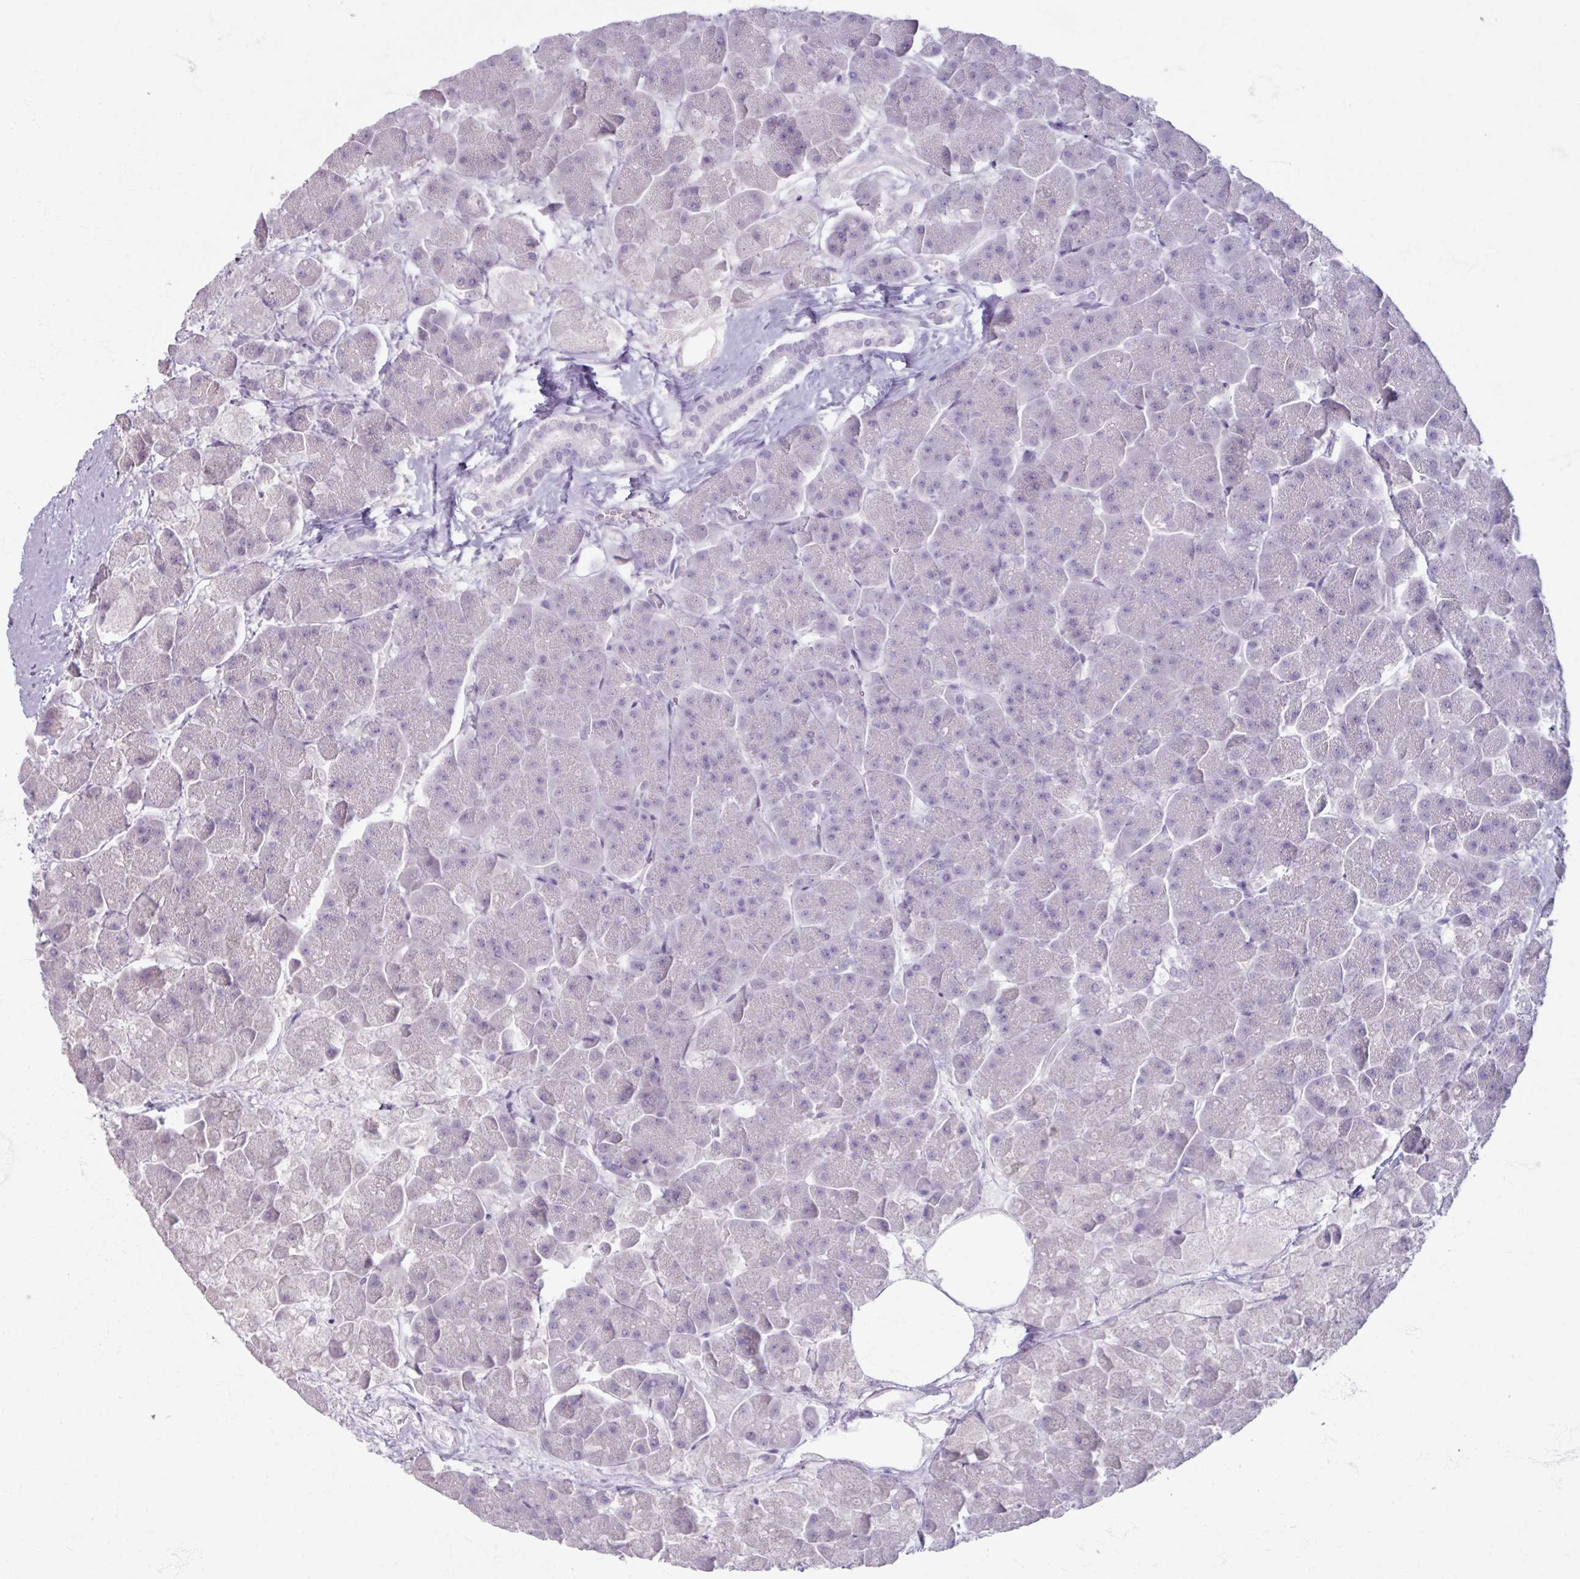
{"staining": {"intensity": "negative", "quantity": "none", "location": "none"}, "tissue": "pancreas", "cell_type": "Exocrine glandular cells", "image_type": "normal", "snomed": [{"axis": "morphology", "description": "Normal tissue, NOS"}, {"axis": "topography", "description": "Pancreas"}, {"axis": "topography", "description": "Peripheral nerve tissue"}], "caption": "This is a image of immunohistochemistry staining of unremarkable pancreas, which shows no positivity in exocrine glandular cells.", "gene": "TG", "patient": {"sex": "male", "age": 54}}